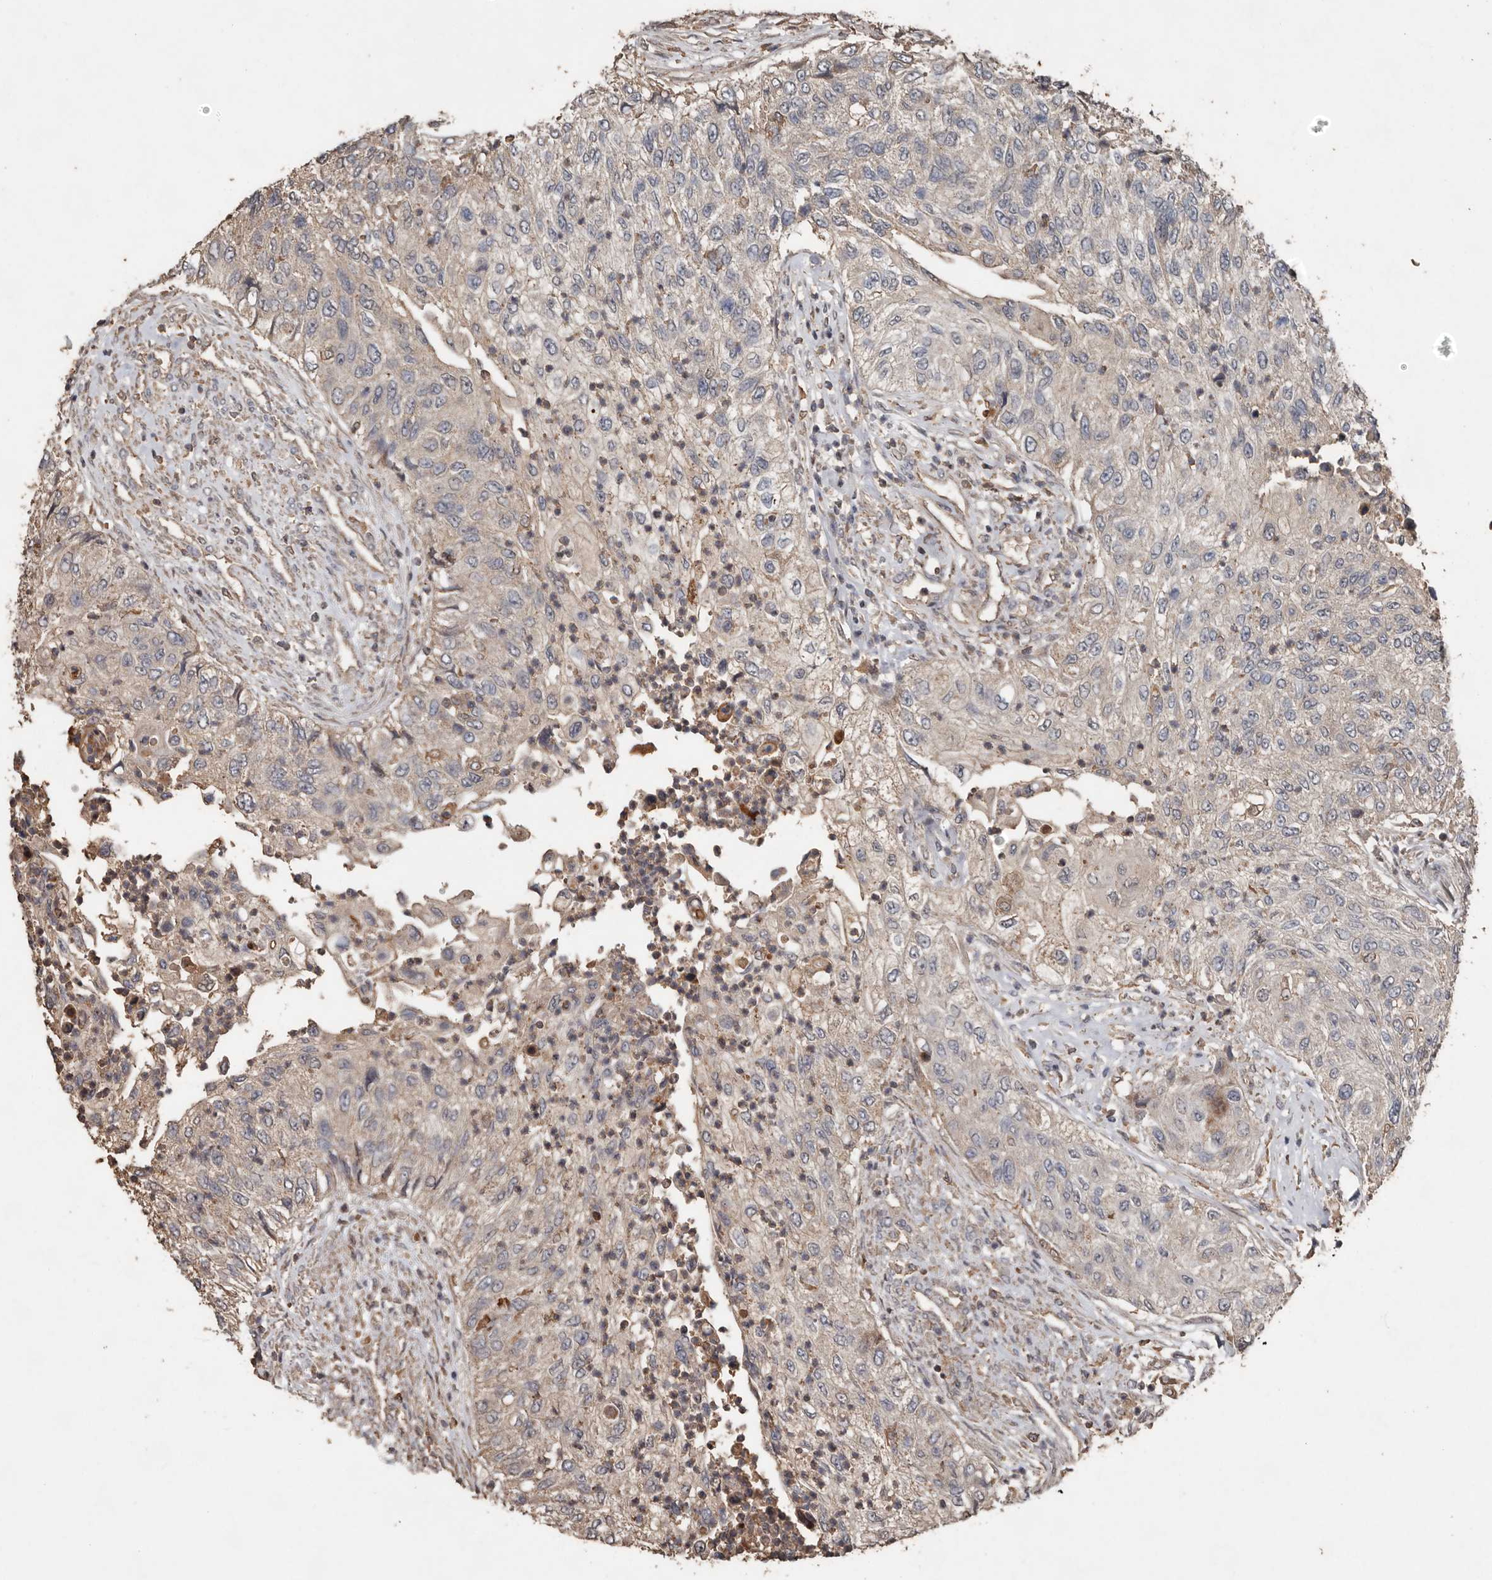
{"staining": {"intensity": "negative", "quantity": "none", "location": "none"}, "tissue": "urothelial cancer", "cell_type": "Tumor cells", "image_type": "cancer", "snomed": [{"axis": "morphology", "description": "Urothelial carcinoma, High grade"}, {"axis": "topography", "description": "Urinary bladder"}], "caption": "IHC histopathology image of high-grade urothelial carcinoma stained for a protein (brown), which shows no expression in tumor cells. Brightfield microscopy of IHC stained with DAB (brown) and hematoxylin (blue), captured at high magnification.", "gene": "RANBP17", "patient": {"sex": "female", "age": 60}}